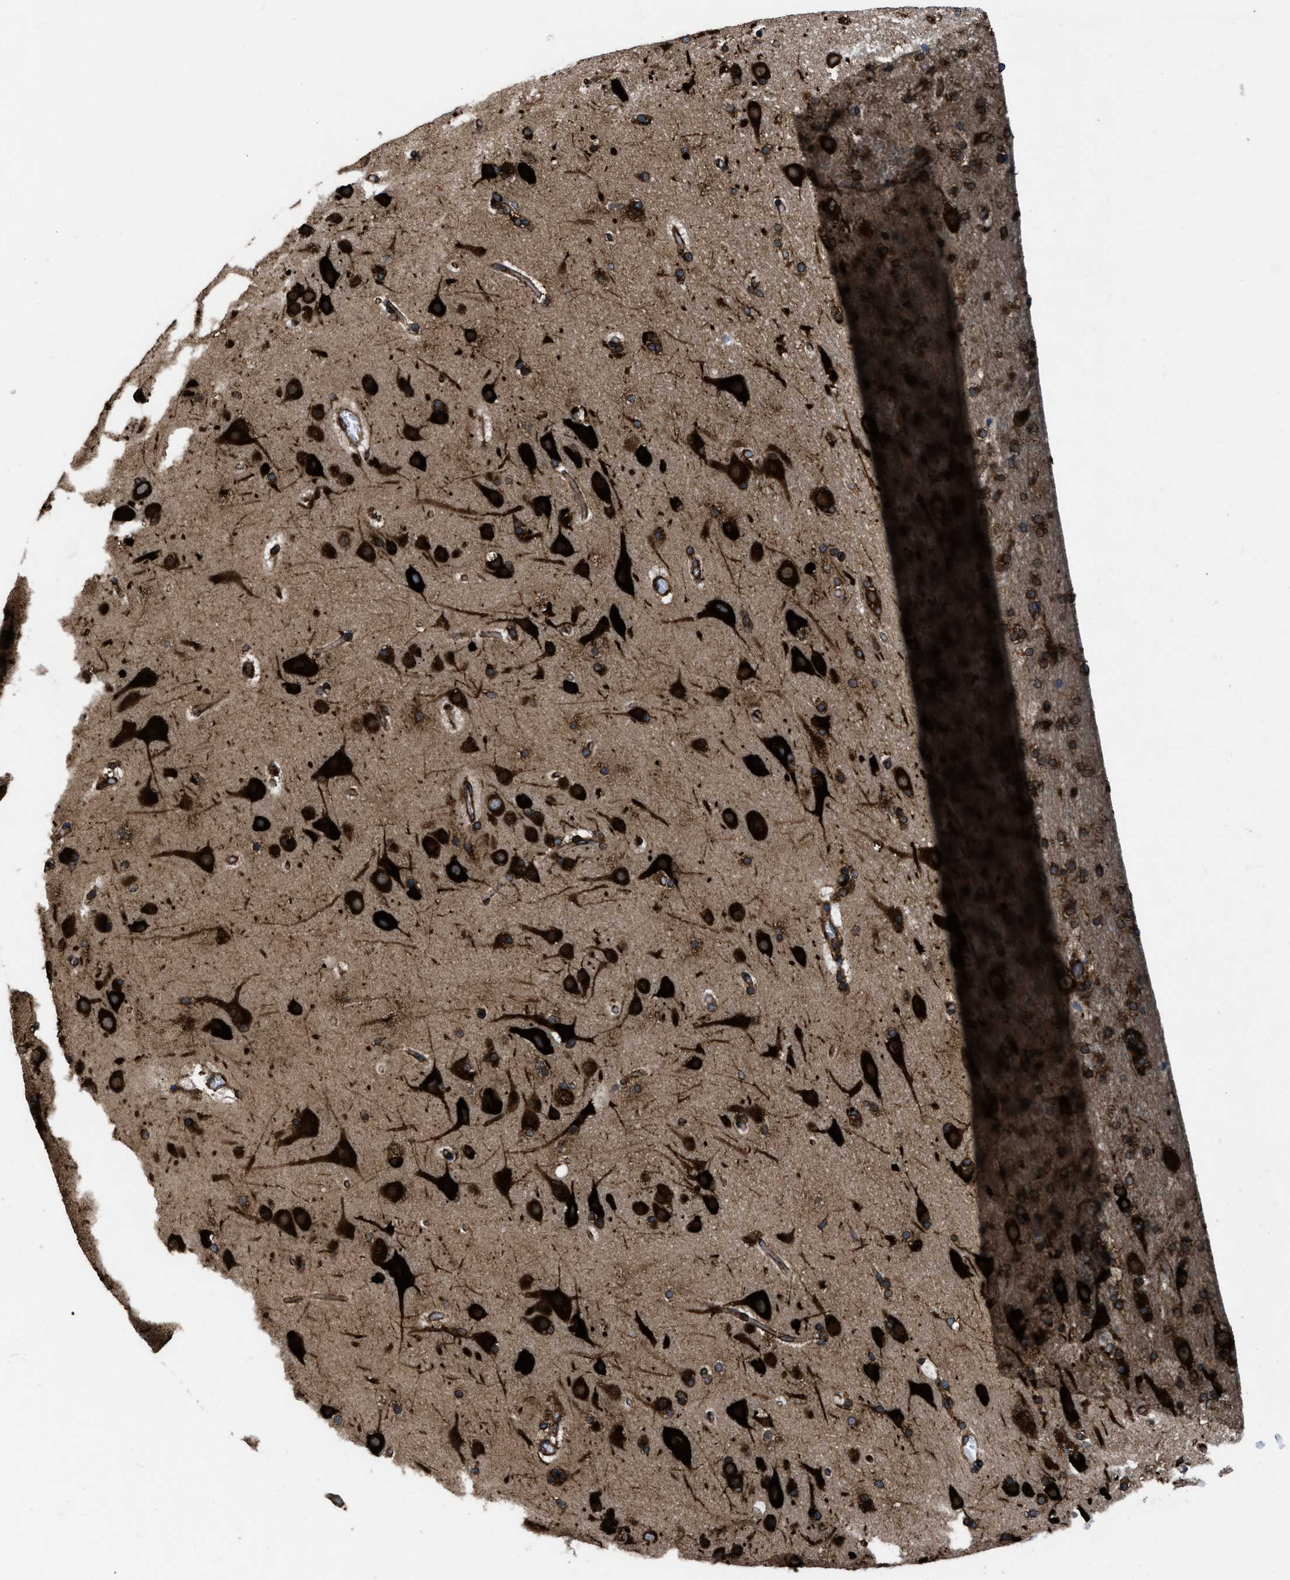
{"staining": {"intensity": "strong", "quantity": ">75%", "location": "cytoplasmic/membranous"}, "tissue": "cerebral cortex", "cell_type": "Endothelial cells", "image_type": "normal", "snomed": [{"axis": "morphology", "description": "Normal tissue, NOS"}, {"axis": "topography", "description": "Cerebral cortex"}], "caption": "Immunohistochemical staining of benign cerebral cortex exhibits >75% levels of strong cytoplasmic/membranous protein positivity in about >75% of endothelial cells.", "gene": "CAPRIN1", "patient": {"sex": "male", "age": 57}}